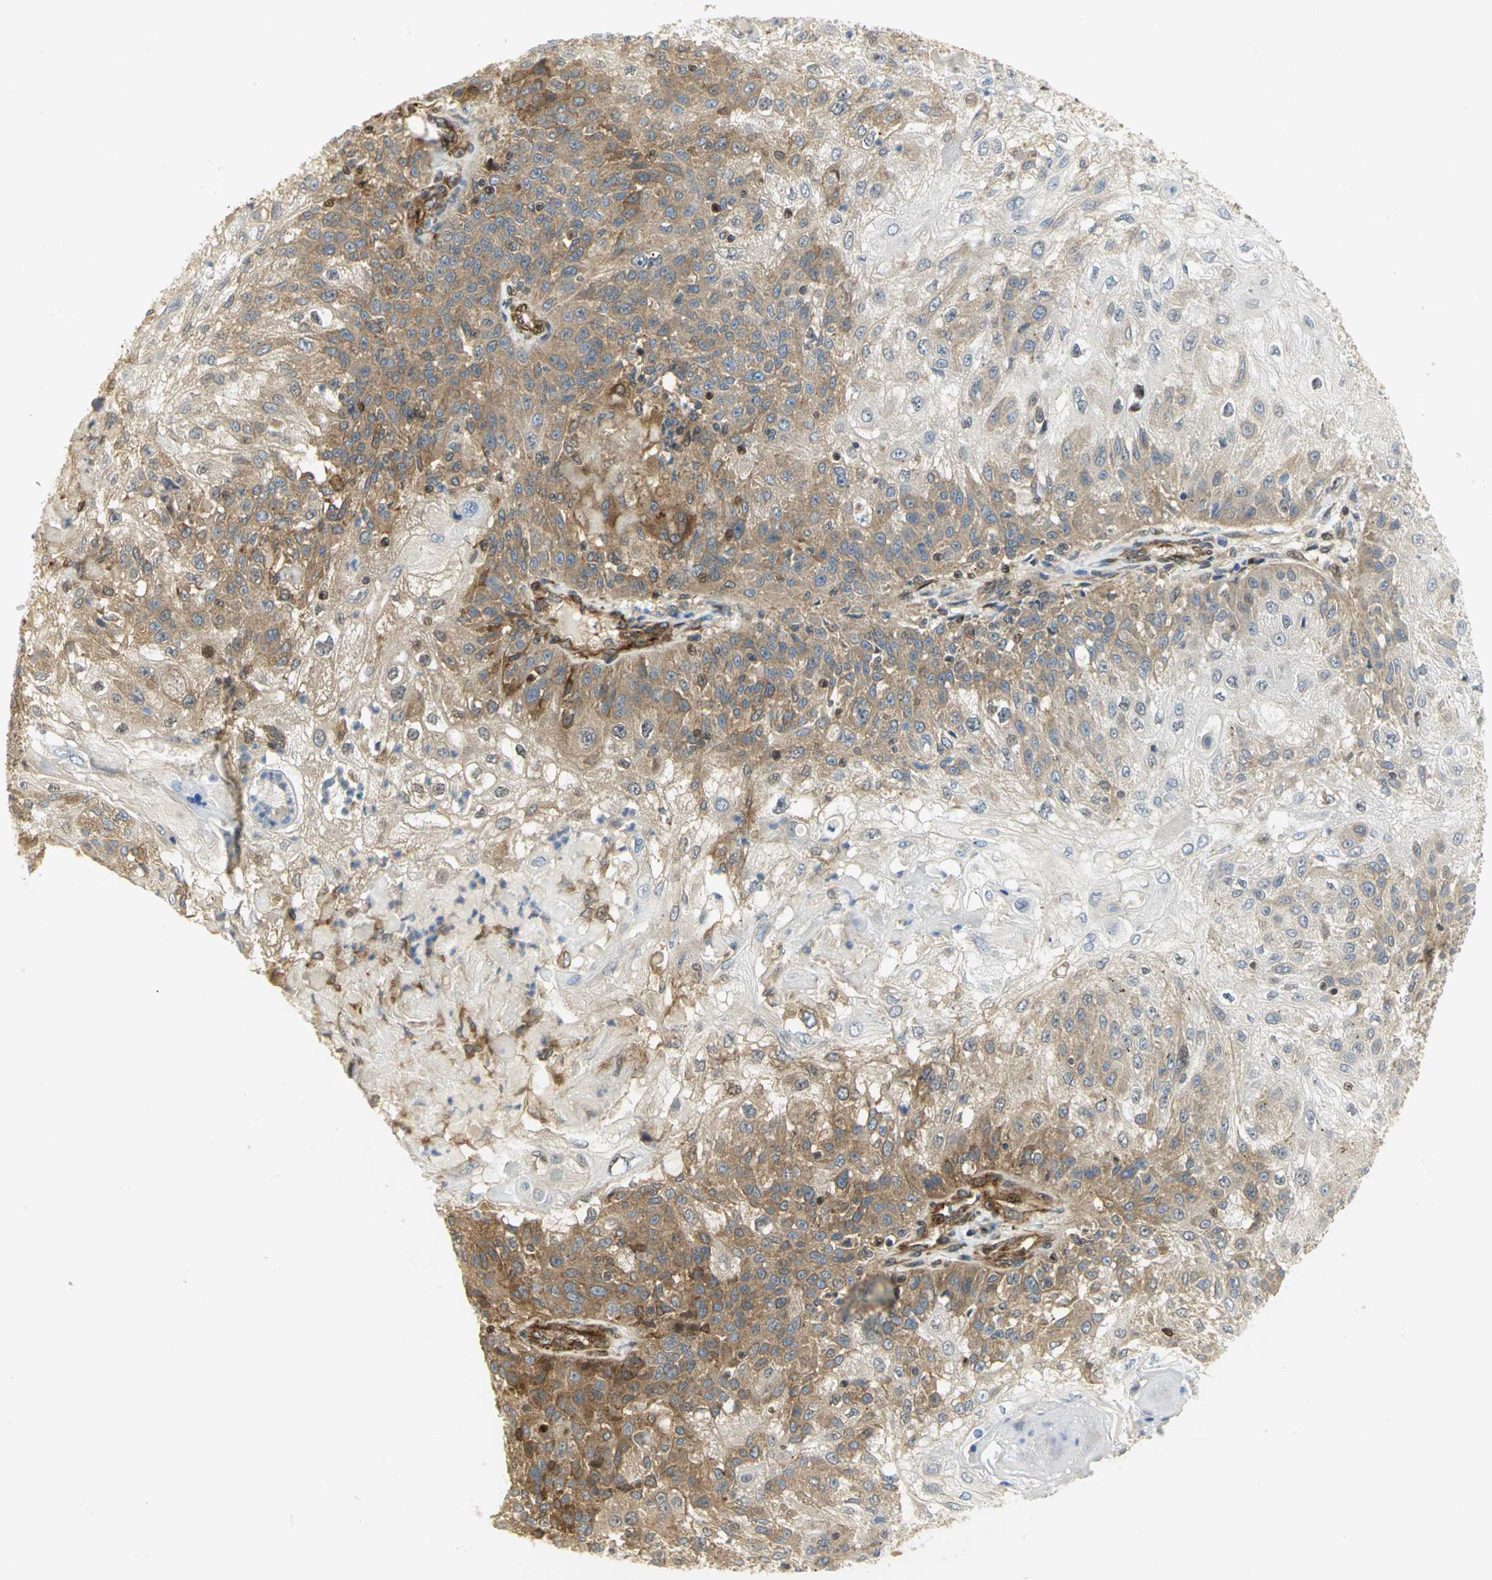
{"staining": {"intensity": "moderate", "quantity": "25%-75%", "location": "cytoplasmic/membranous"}, "tissue": "skin cancer", "cell_type": "Tumor cells", "image_type": "cancer", "snomed": [{"axis": "morphology", "description": "Normal tissue, NOS"}, {"axis": "morphology", "description": "Squamous cell carcinoma, NOS"}, {"axis": "topography", "description": "Skin"}], "caption": "Immunohistochemistry of squamous cell carcinoma (skin) exhibits medium levels of moderate cytoplasmic/membranous staining in about 25%-75% of tumor cells.", "gene": "EEA1", "patient": {"sex": "female", "age": 83}}